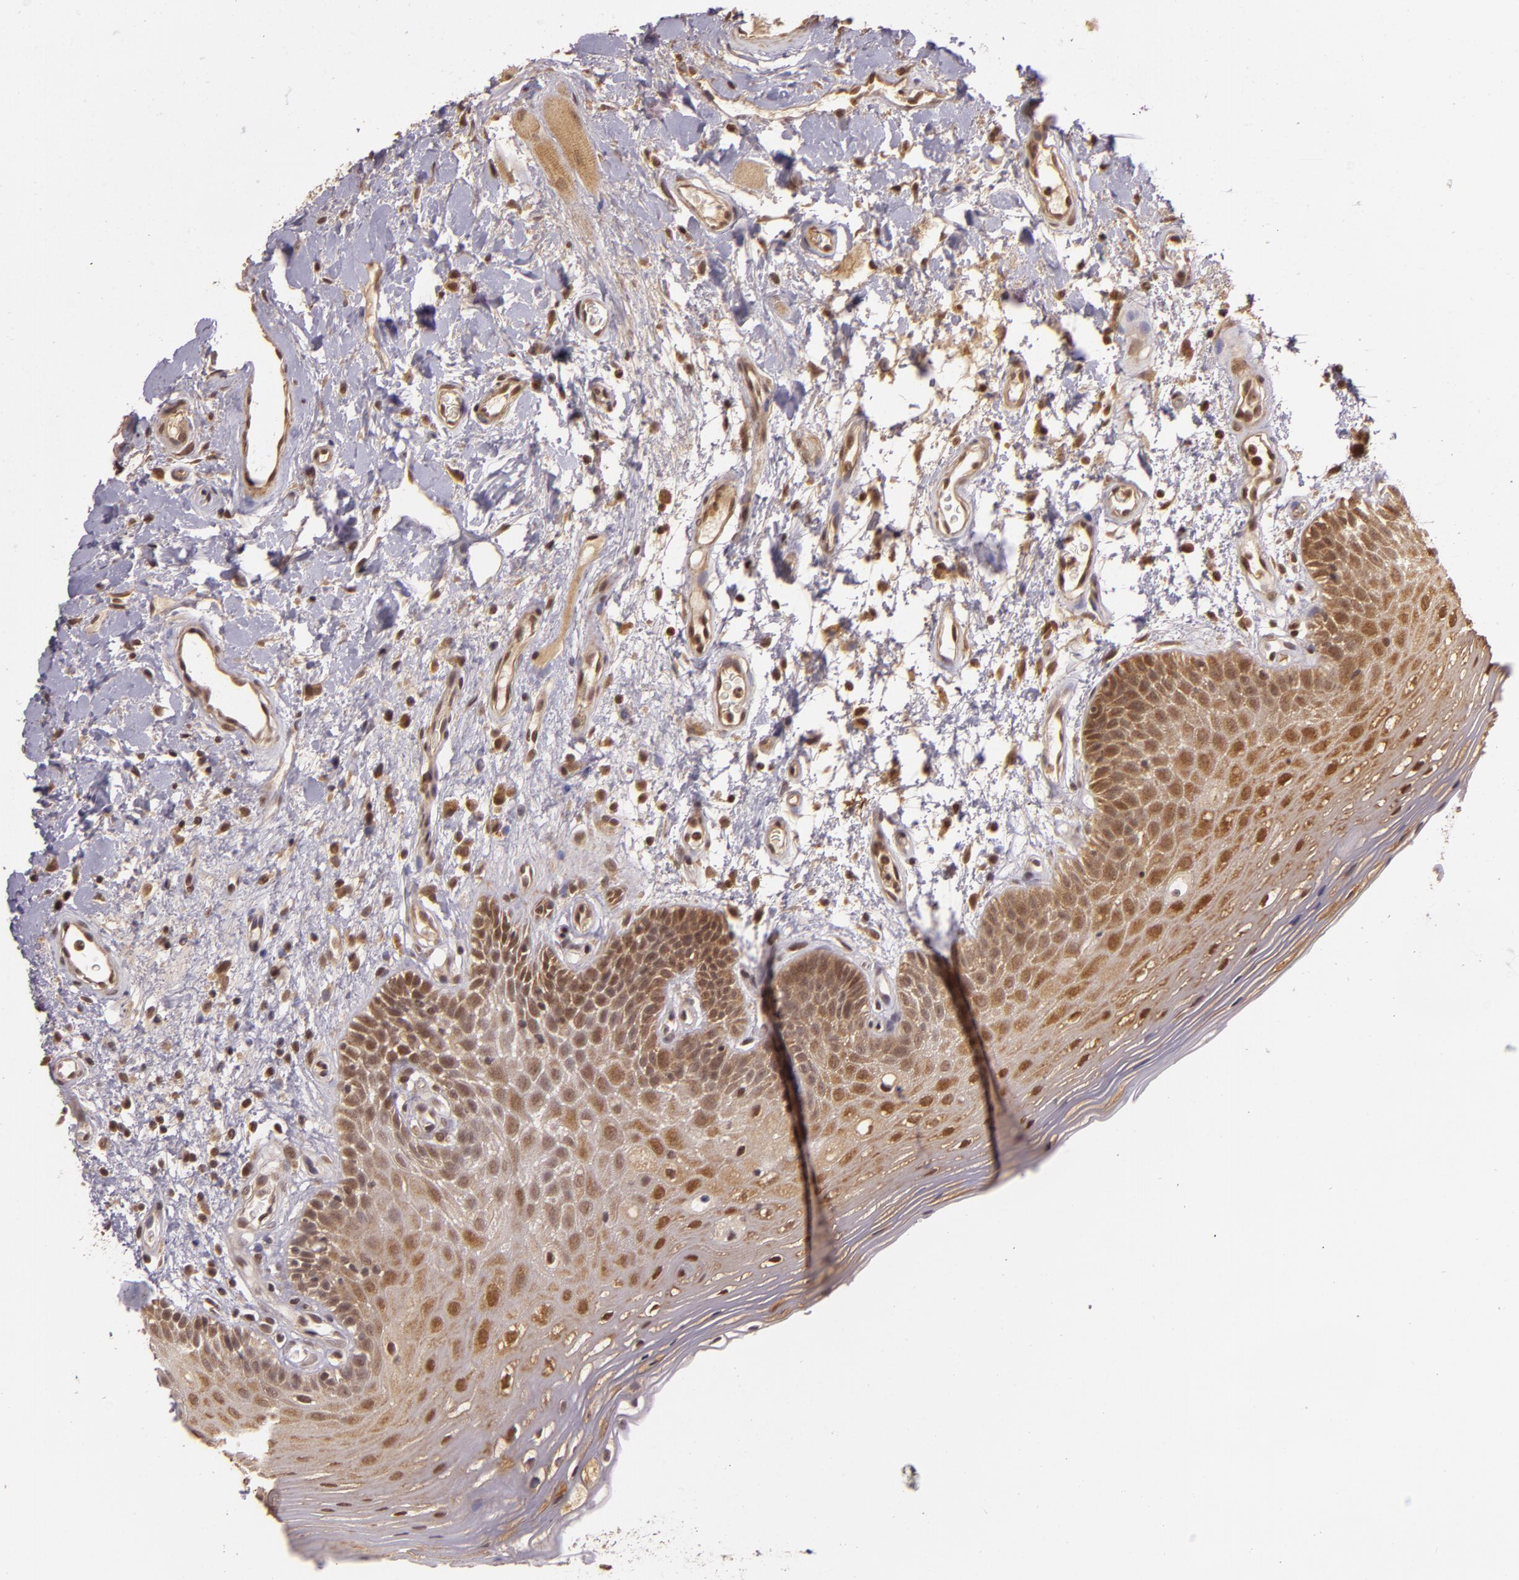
{"staining": {"intensity": "moderate", "quantity": ">75%", "location": "cytoplasmic/membranous,nuclear"}, "tissue": "oral mucosa", "cell_type": "Squamous epithelial cells", "image_type": "normal", "snomed": [{"axis": "morphology", "description": "Normal tissue, NOS"}, {"axis": "morphology", "description": "Squamous cell carcinoma, NOS"}, {"axis": "topography", "description": "Skeletal muscle"}, {"axis": "topography", "description": "Oral tissue"}, {"axis": "topography", "description": "Head-Neck"}], "caption": "IHC photomicrograph of unremarkable human oral mucosa stained for a protein (brown), which reveals medium levels of moderate cytoplasmic/membranous,nuclear positivity in approximately >75% of squamous epithelial cells.", "gene": "TXNRD2", "patient": {"sex": "male", "age": 71}}